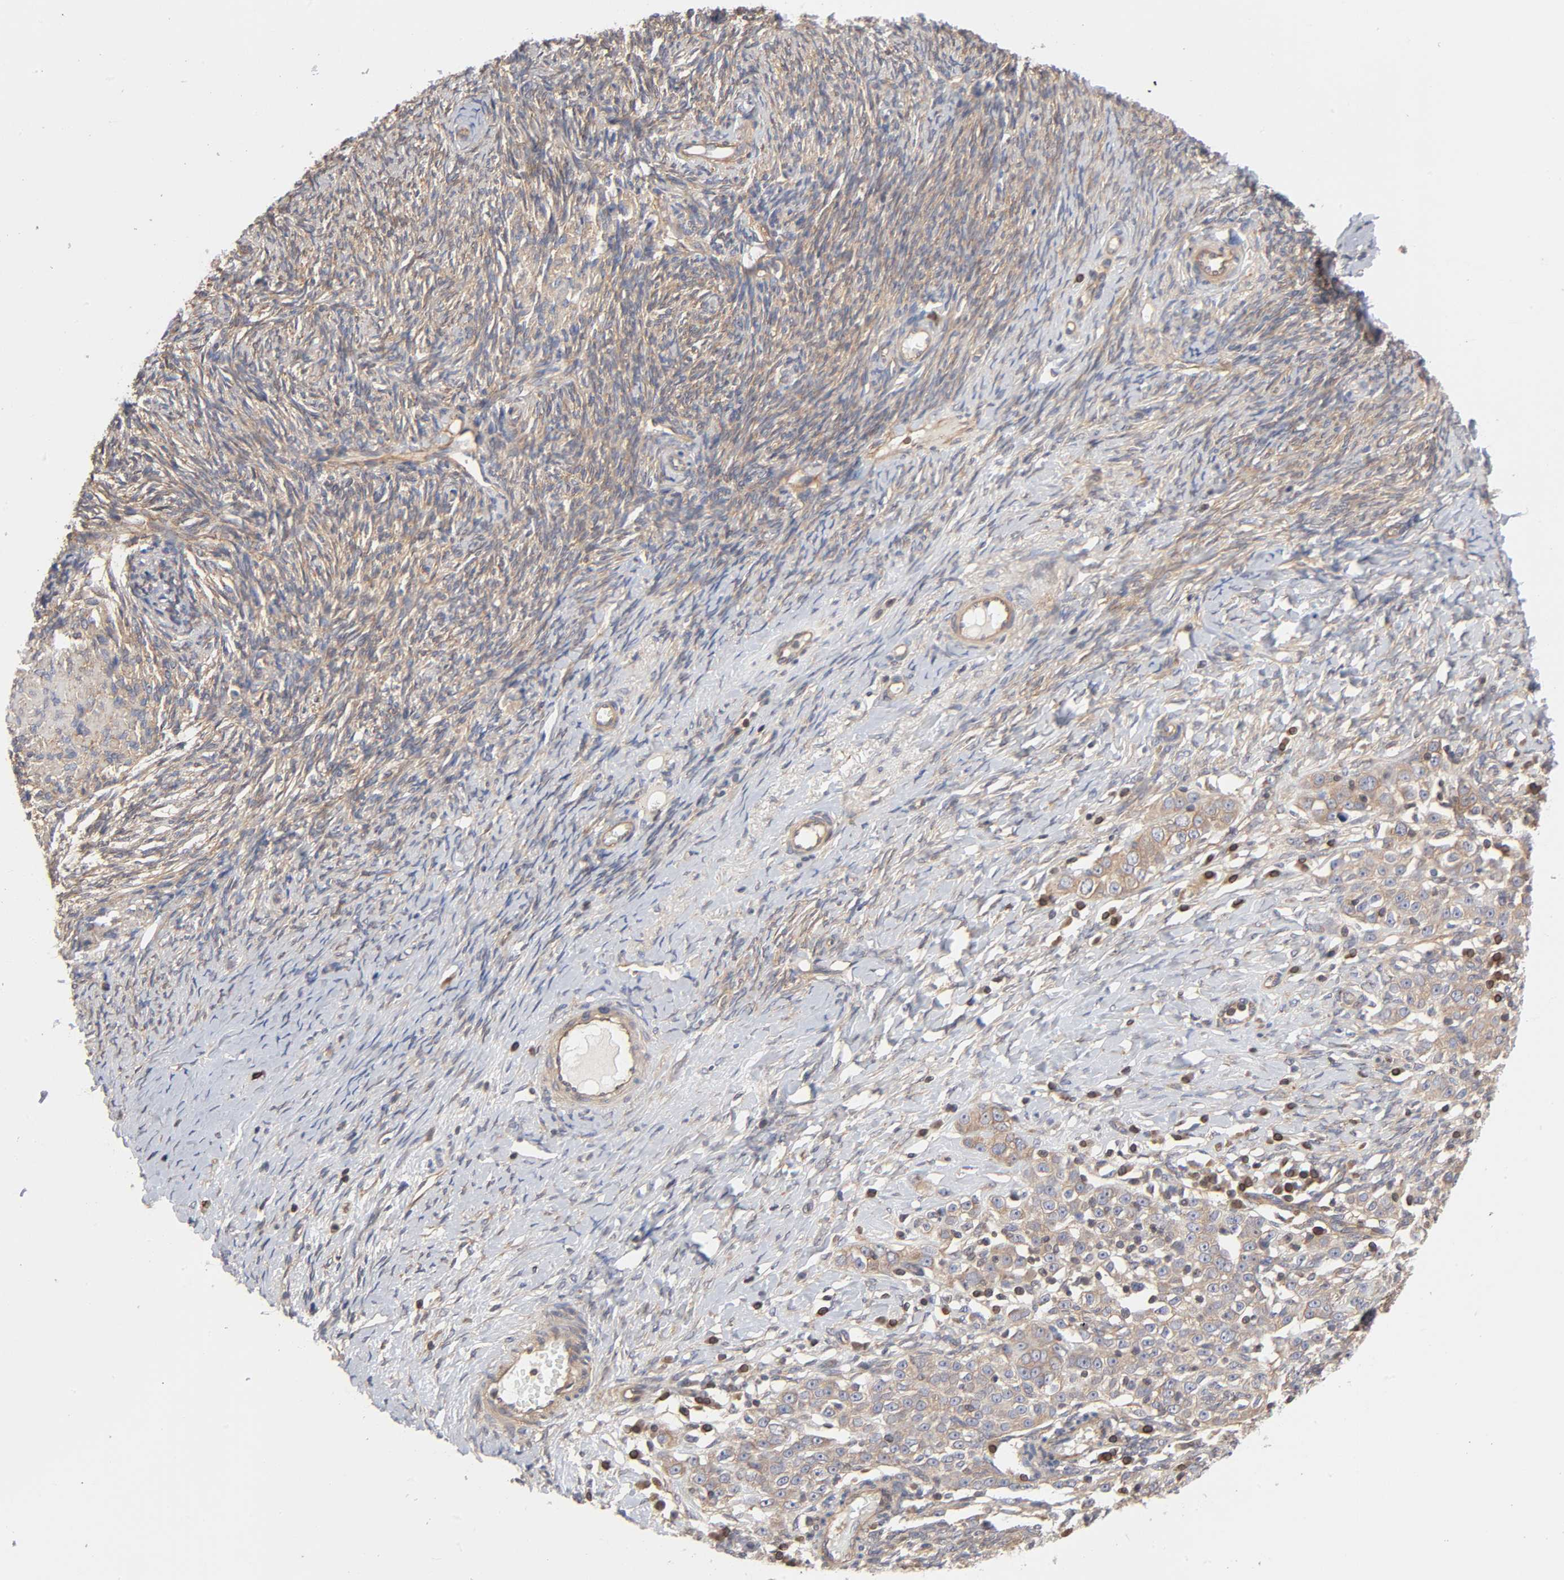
{"staining": {"intensity": "weak", "quantity": ">75%", "location": "cytoplasmic/membranous"}, "tissue": "ovarian cancer", "cell_type": "Tumor cells", "image_type": "cancer", "snomed": [{"axis": "morphology", "description": "Normal tissue, NOS"}, {"axis": "morphology", "description": "Cystadenocarcinoma, serous, NOS"}, {"axis": "topography", "description": "Ovary"}], "caption": "DAB (3,3'-diaminobenzidine) immunohistochemical staining of human ovarian cancer exhibits weak cytoplasmic/membranous protein positivity in approximately >75% of tumor cells.", "gene": "STRN3", "patient": {"sex": "female", "age": 62}}